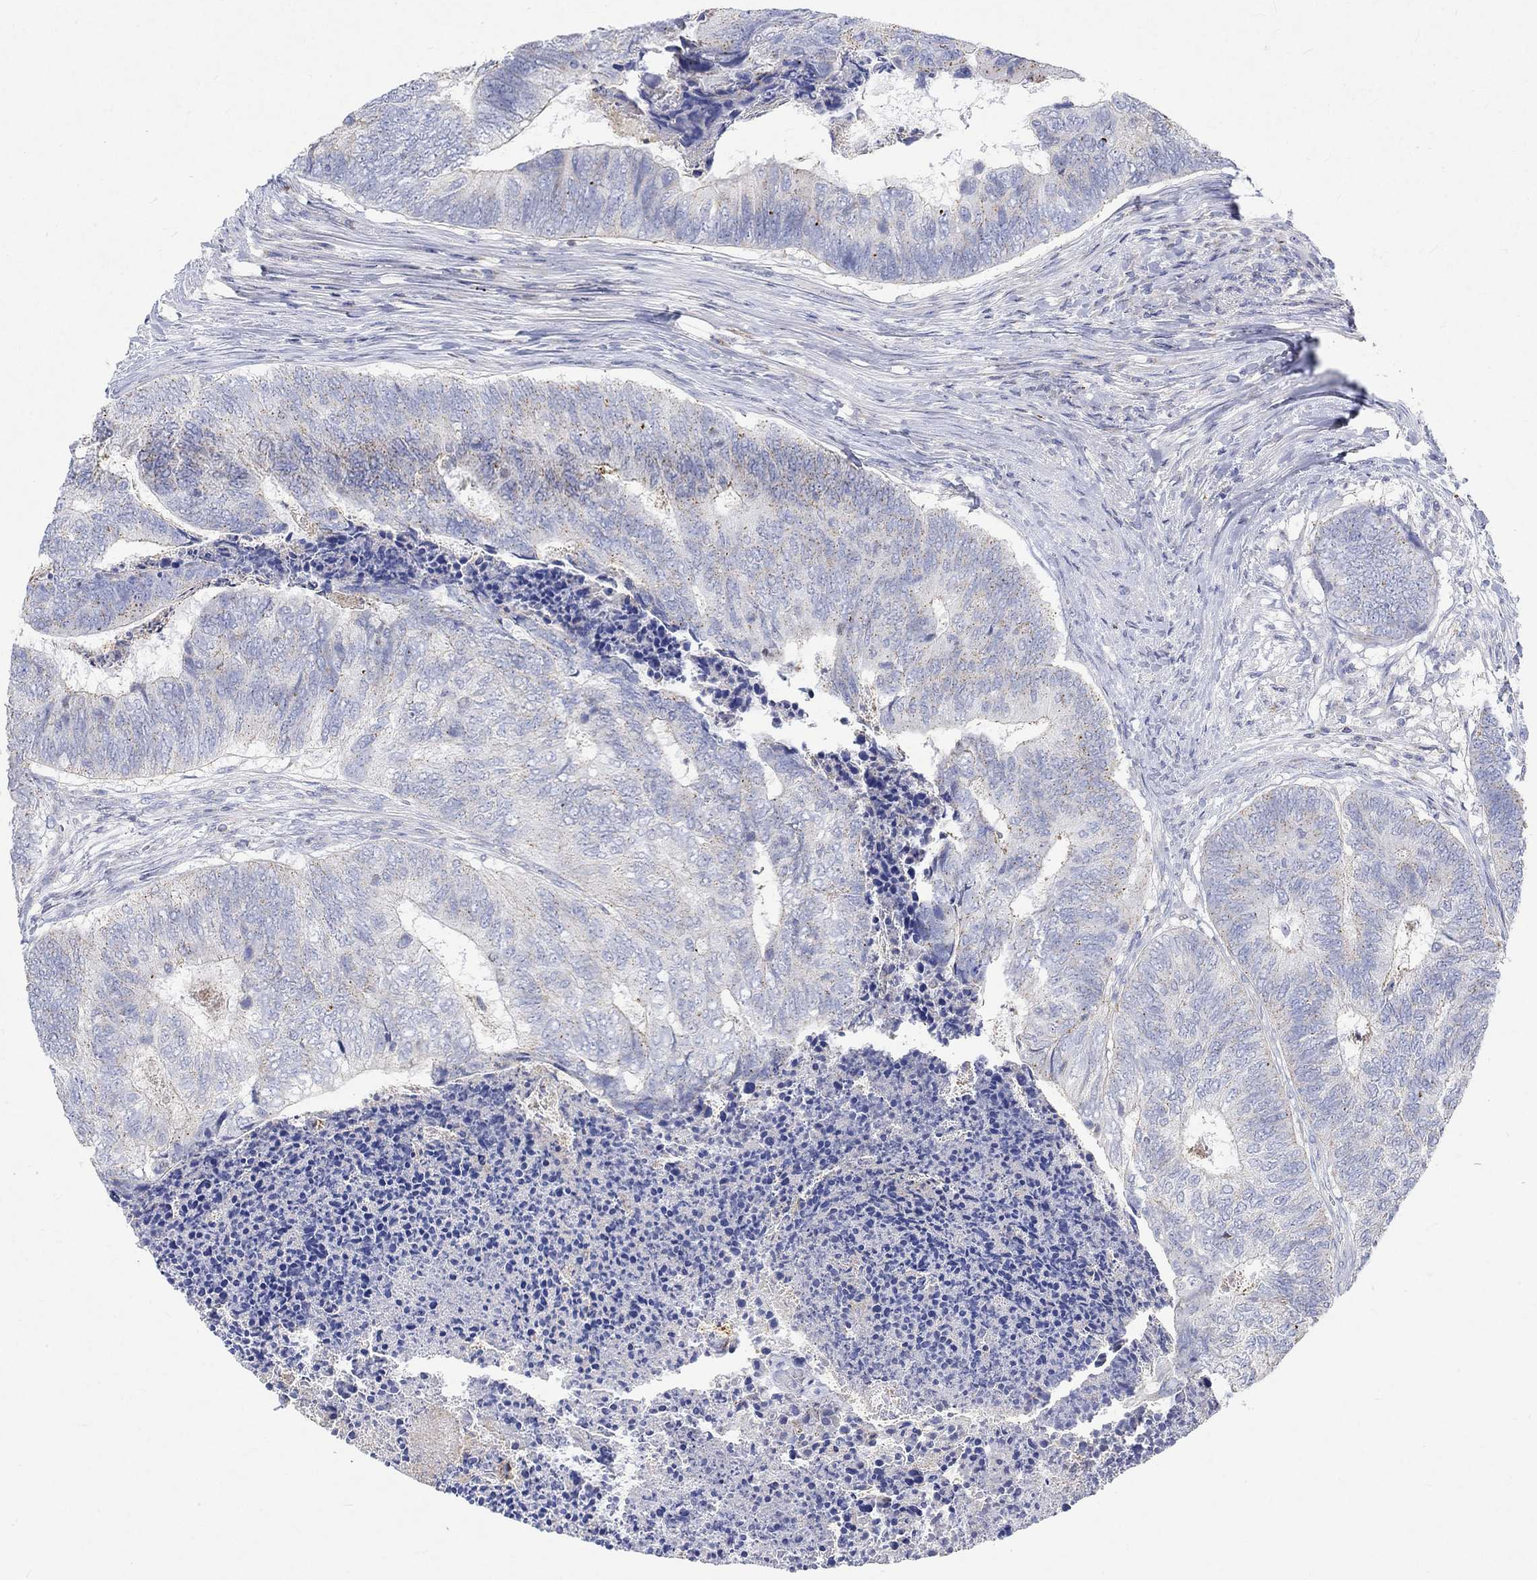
{"staining": {"intensity": "weak", "quantity": "<25%", "location": "cytoplasmic/membranous"}, "tissue": "colorectal cancer", "cell_type": "Tumor cells", "image_type": "cancer", "snomed": [{"axis": "morphology", "description": "Adenocarcinoma, NOS"}, {"axis": "topography", "description": "Colon"}], "caption": "The IHC photomicrograph has no significant positivity in tumor cells of adenocarcinoma (colorectal) tissue. (IHC, brightfield microscopy, high magnification).", "gene": "NAV3", "patient": {"sex": "female", "age": 67}}